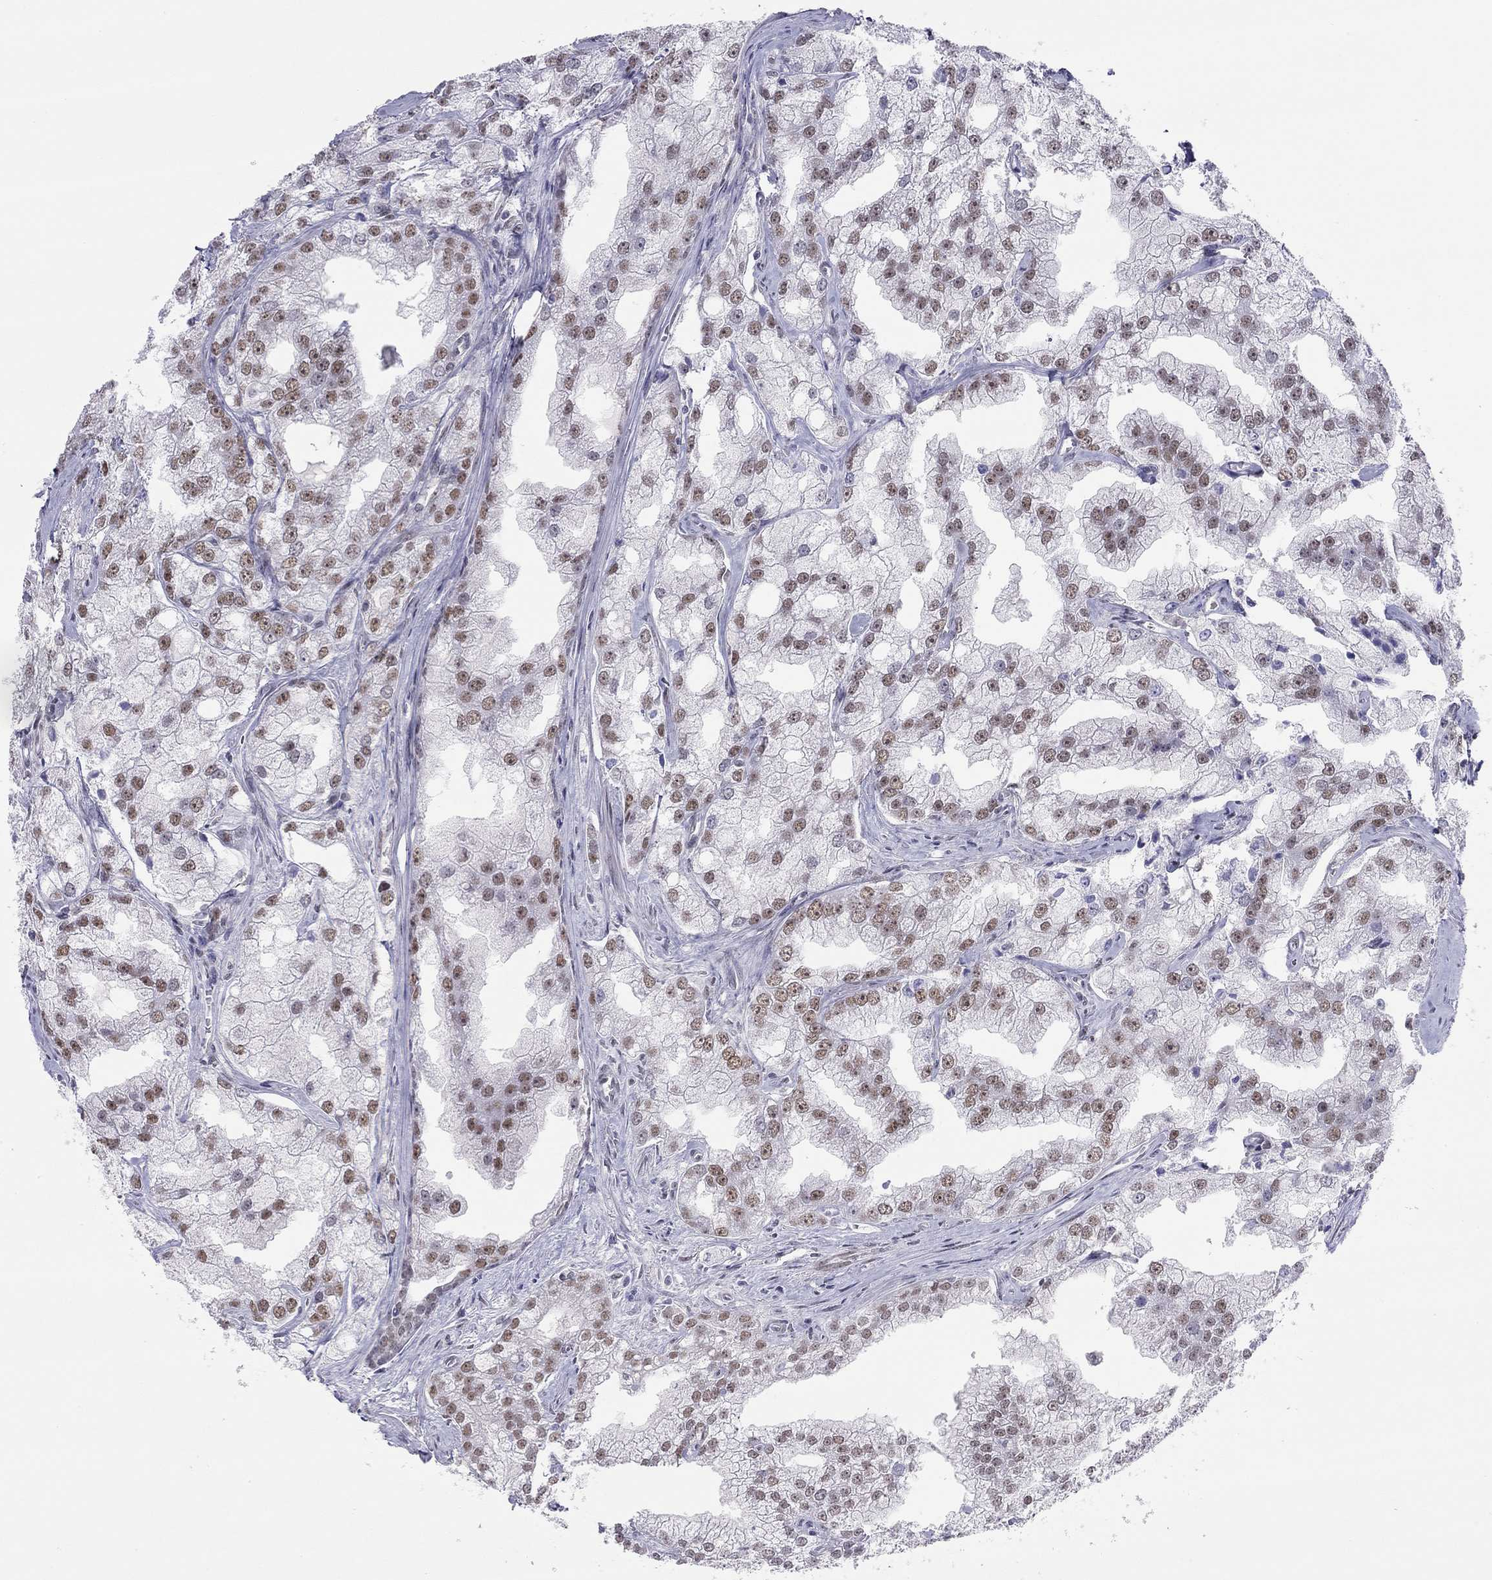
{"staining": {"intensity": "moderate", "quantity": ">75%", "location": "nuclear"}, "tissue": "prostate cancer", "cell_type": "Tumor cells", "image_type": "cancer", "snomed": [{"axis": "morphology", "description": "Adenocarcinoma, NOS"}, {"axis": "topography", "description": "Prostate"}], "caption": "The micrograph demonstrates a brown stain indicating the presence of a protein in the nuclear of tumor cells in prostate adenocarcinoma.", "gene": "DOT1L", "patient": {"sex": "male", "age": 70}}